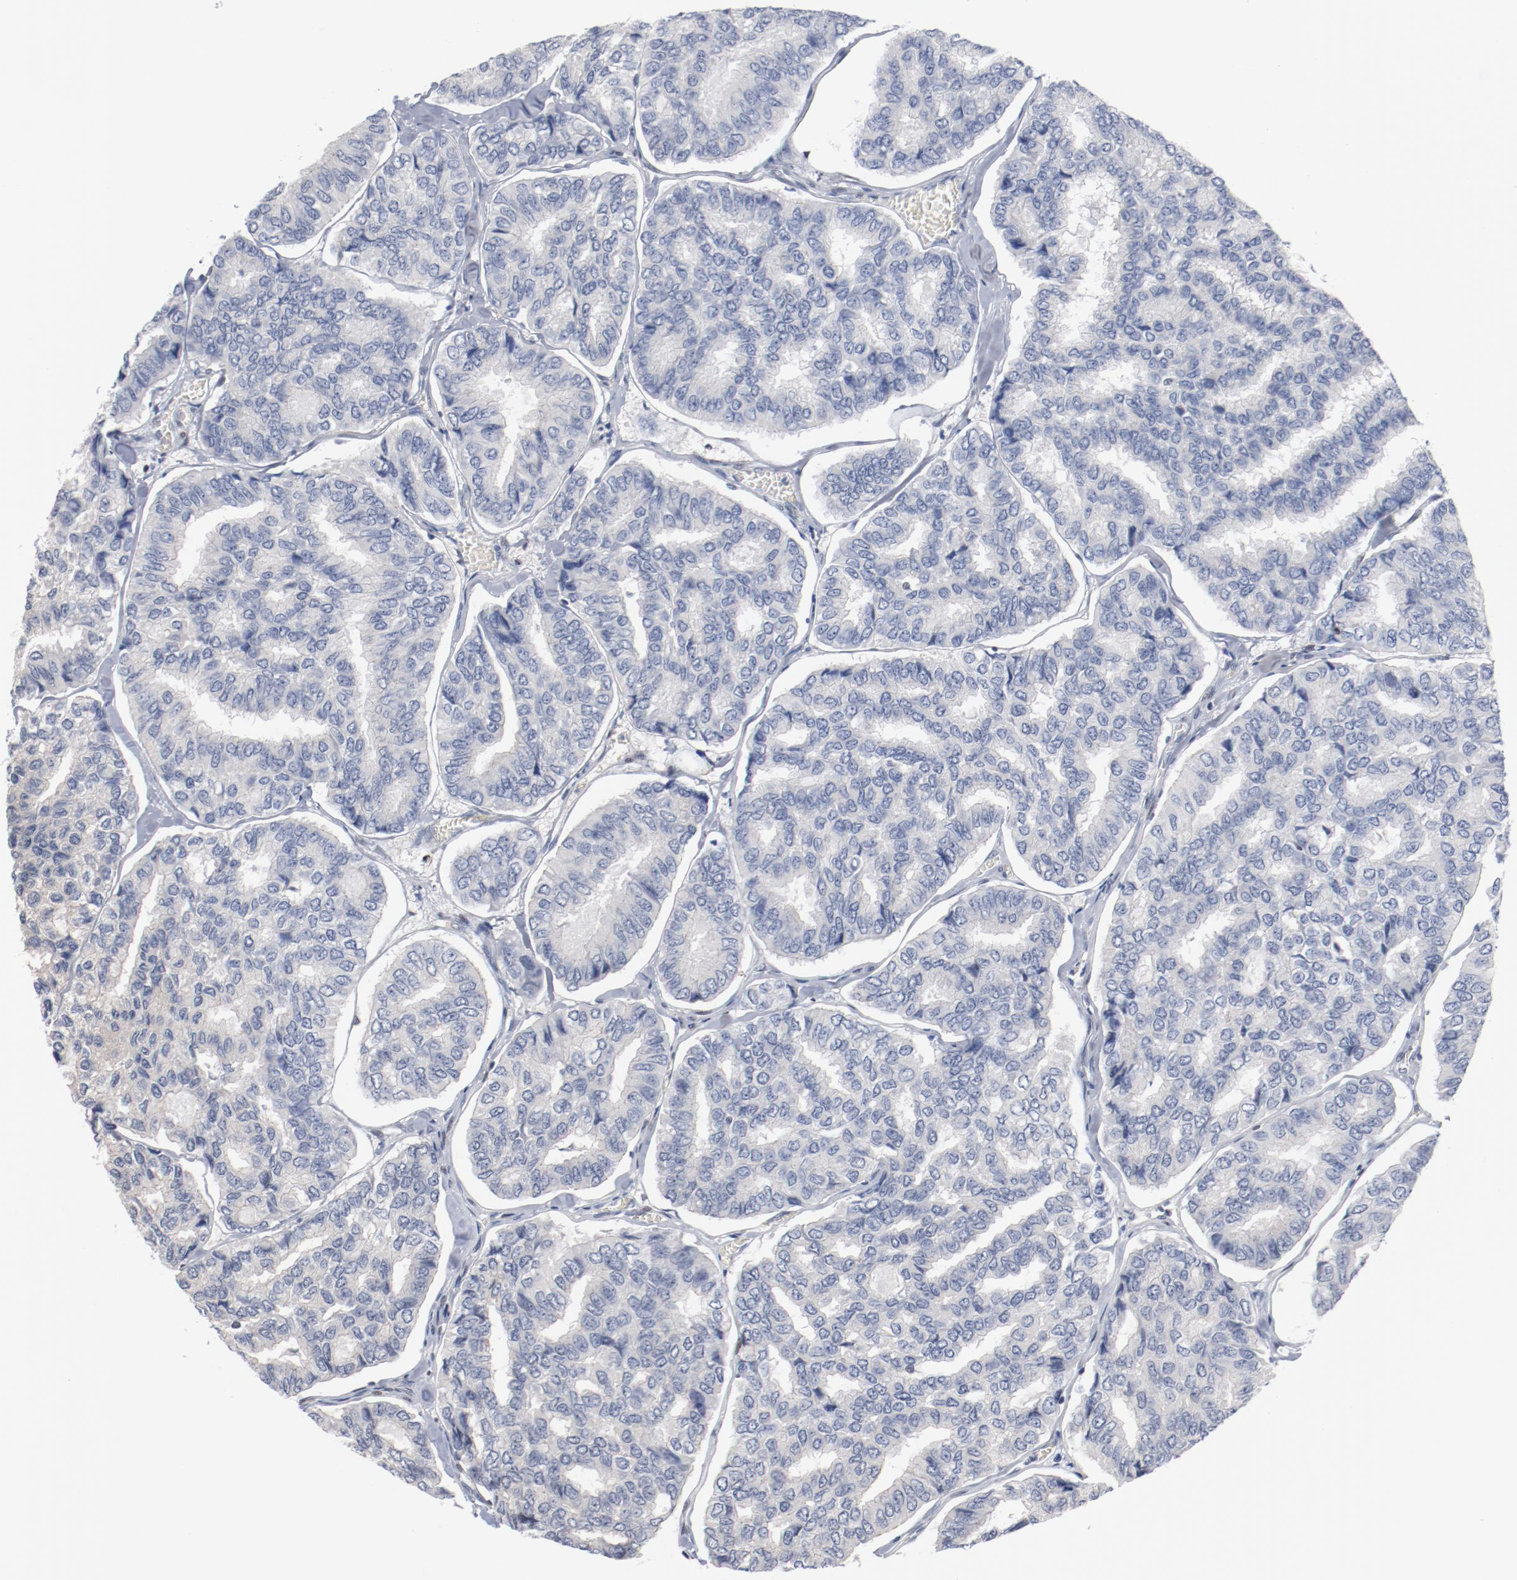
{"staining": {"intensity": "negative", "quantity": "none", "location": "none"}, "tissue": "thyroid cancer", "cell_type": "Tumor cells", "image_type": "cancer", "snomed": [{"axis": "morphology", "description": "Papillary adenocarcinoma, NOS"}, {"axis": "topography", "description": "Thyroid gland"}], "caption": "This photomicrograph is of papillary adenocarcinoma (thyroid) stained with immunohistochemistry (IHC) to label a protein in brown with the nuclei are counter-stained blue. There is no staining in tumor cells.", "gene": "ZEB2", "patient": {"sex": "female", "age": 35}}